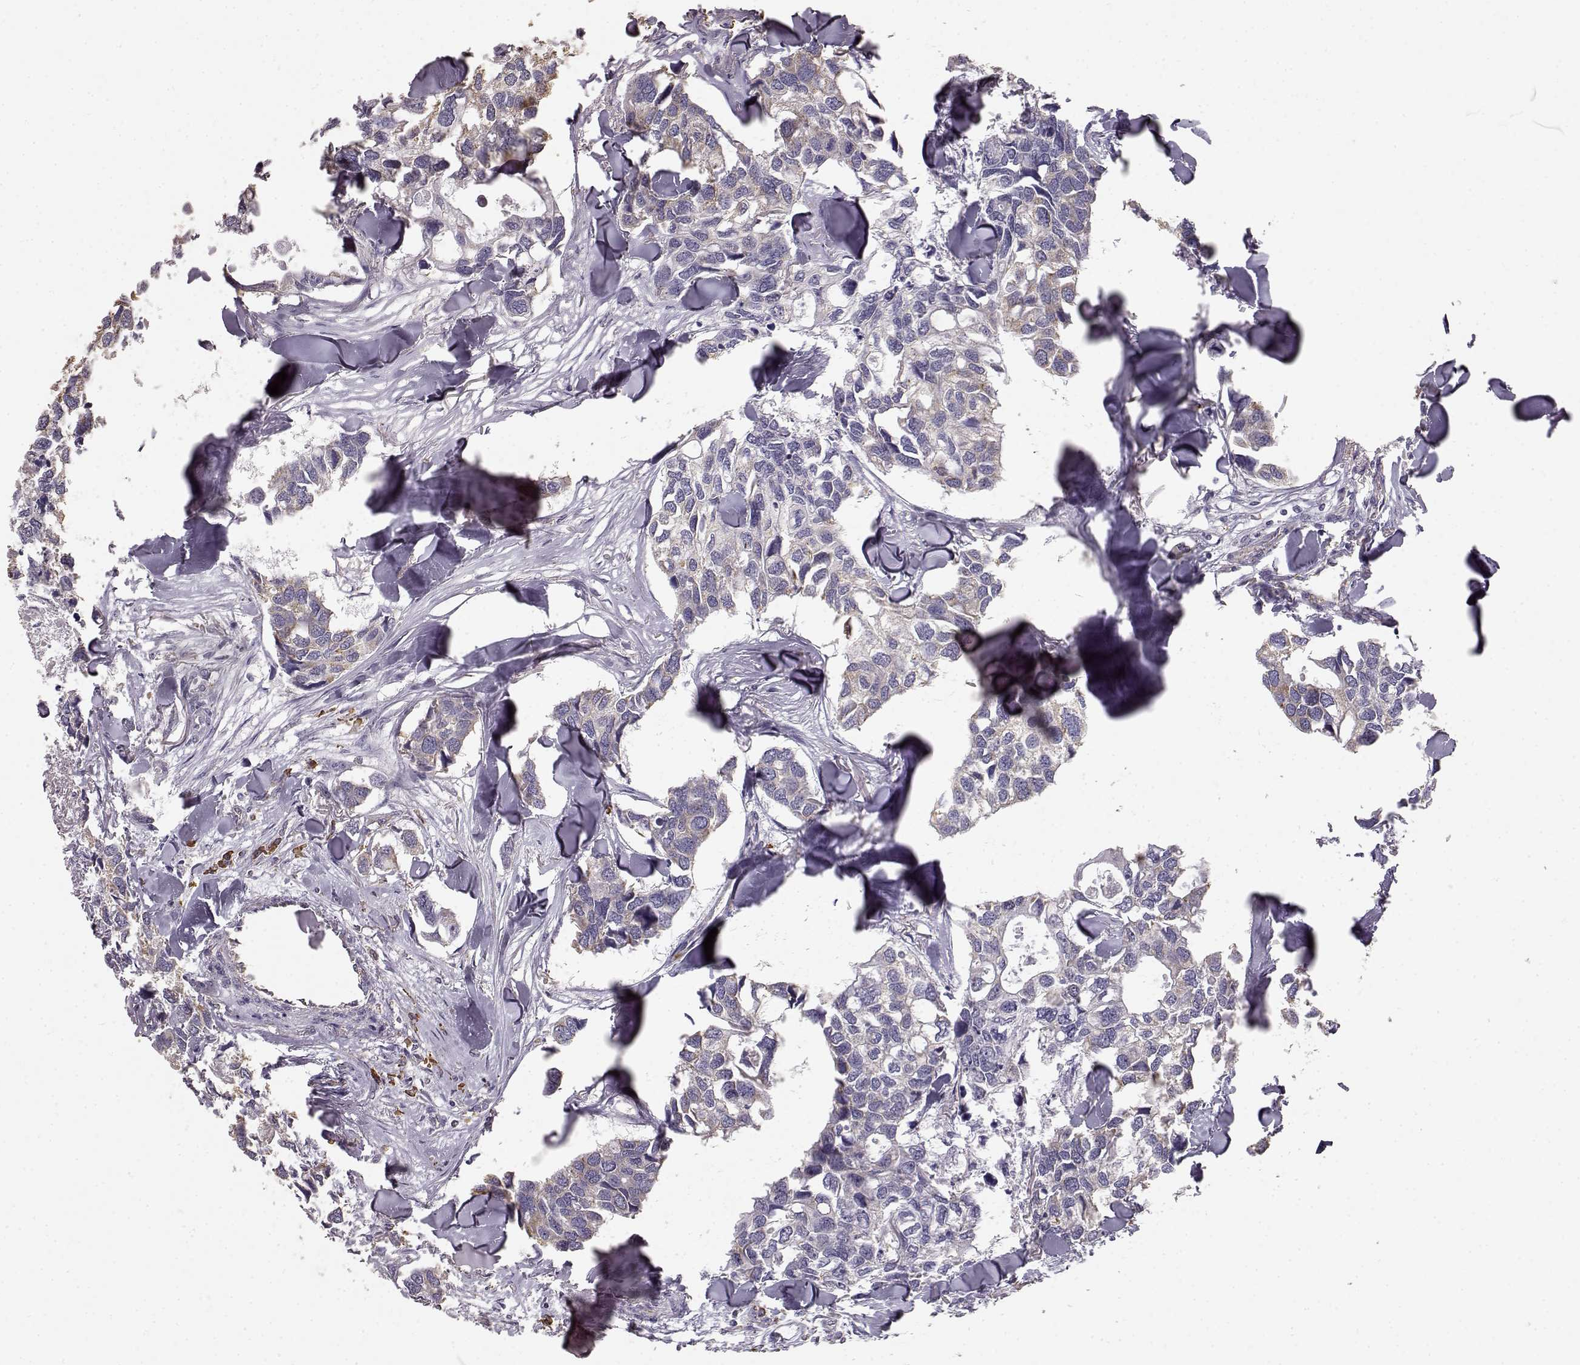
{"staining": {"intensity": "negative", "quantity": "none", "location": "none"}, "tissue": "breast cancer", "cell_type": "Tumor cells", "image_type": "cancer", "snomed": [{"axis": "morphology", "description": "Duct carcinoma"}, {"axis": "topography", "description": "Breast"}], "caption": "A micrograph of human breast intraductal carcinoma is negative for staining in tumor cells.", "gene": "GABRG3", "patient": {"sex": "female", "age": 83}}